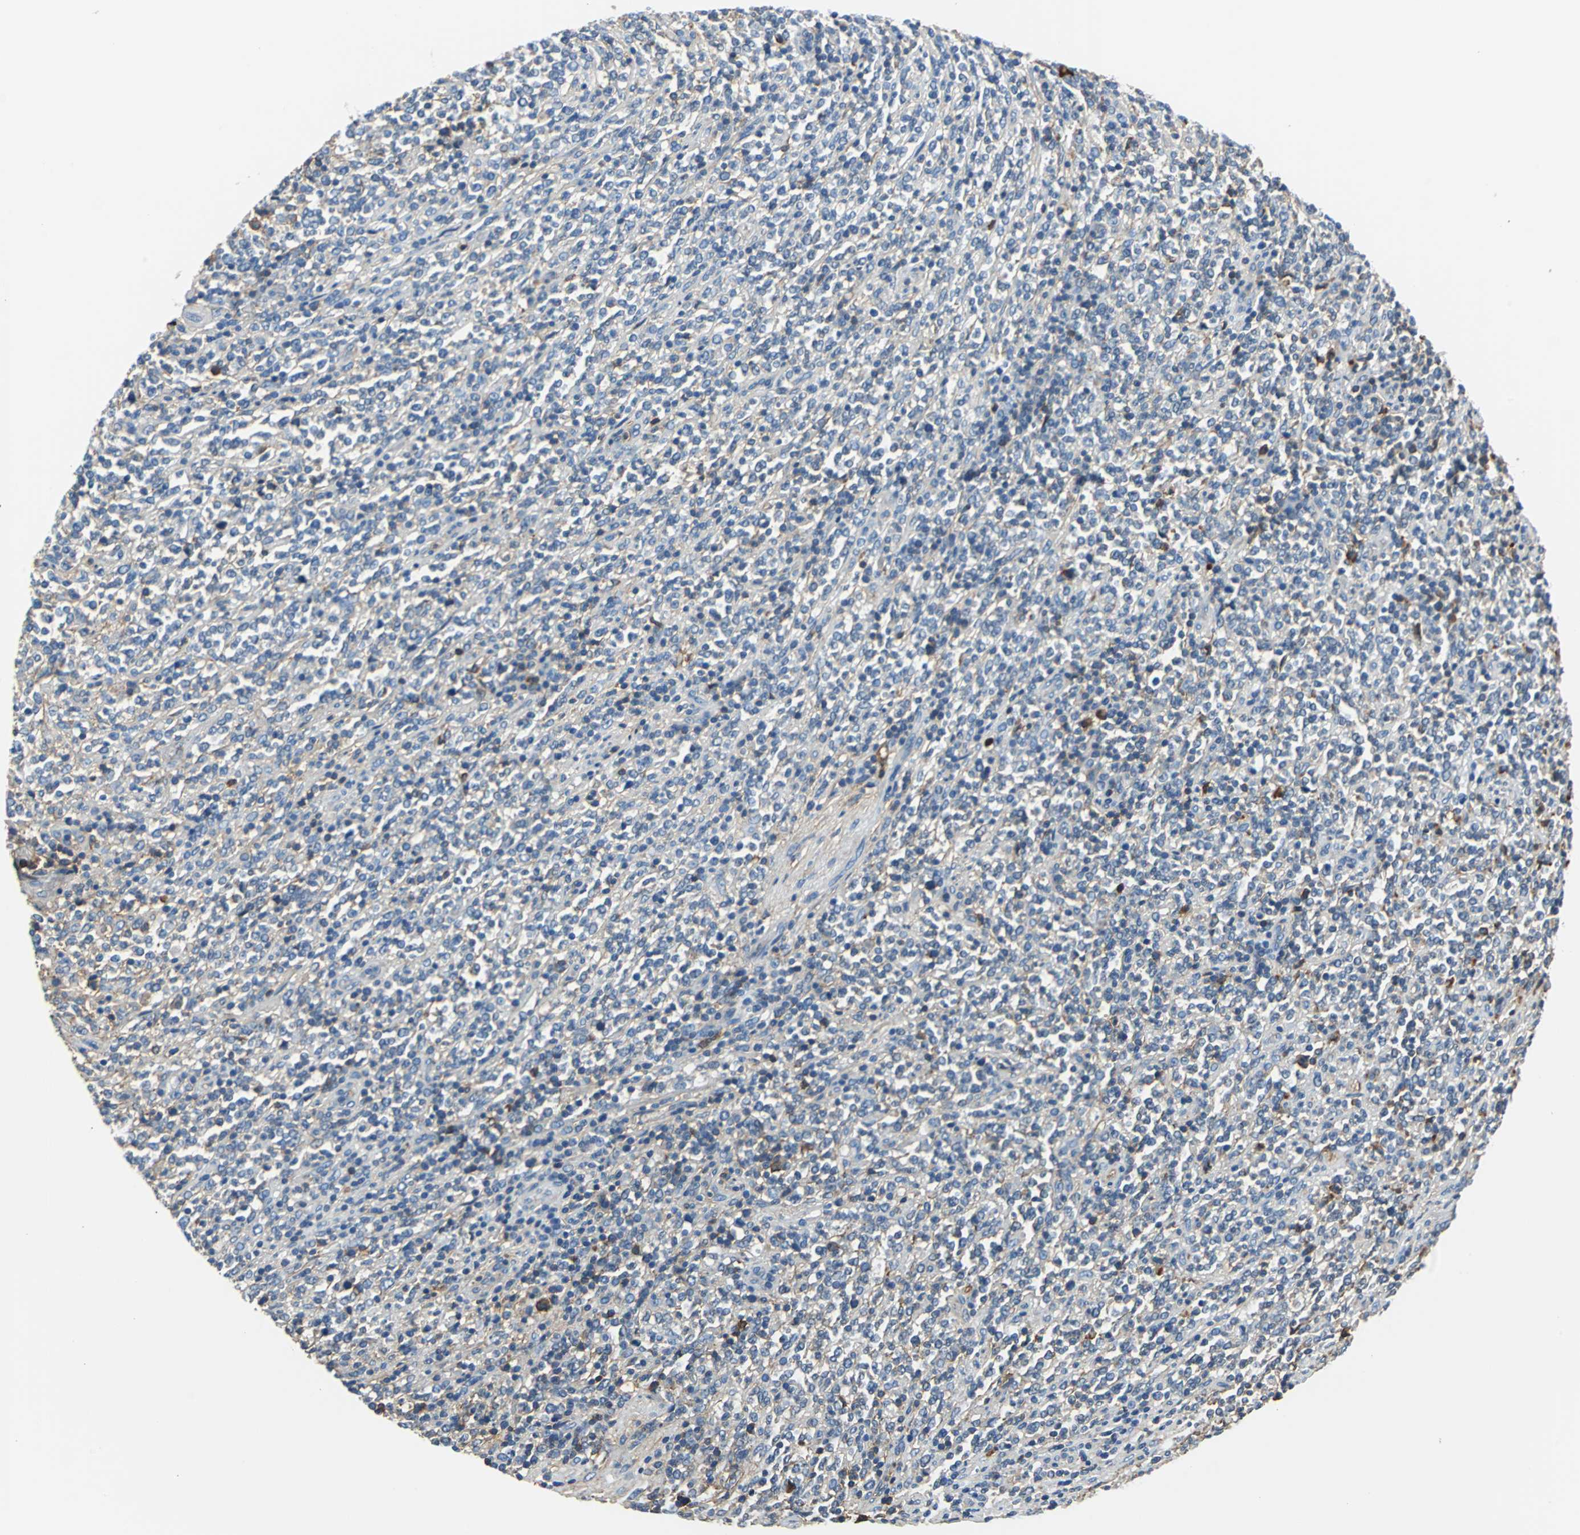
{"staining": {"intensity": "moderate", "quantity": "<25%", "location": "cytoplasmic/membranous"}, "tissue": "lymphoma", "cell_type": "Tumor cells", "image_type": "cancer", "snomed": [{"axis": "morphology", "description": "Malignant lymphoma, non-Hodgkin's type, High grade"}, {"axis": "topography", "description": "Soft tissue"}], "caption": "Malignant lymphoma, non-Hodgkin's type (high-grade) stained for a protein displays moderate cytoplasmic/membranous positivity in tumor cells. The staining is performed using DAB (3,3'-diaminobenzidine) brown chromogen to label protein expression. The nuclei are counter-stained blue using hematoxylin.", "gene": "ALB", "patient": {"sex": "male", "age": 18}}